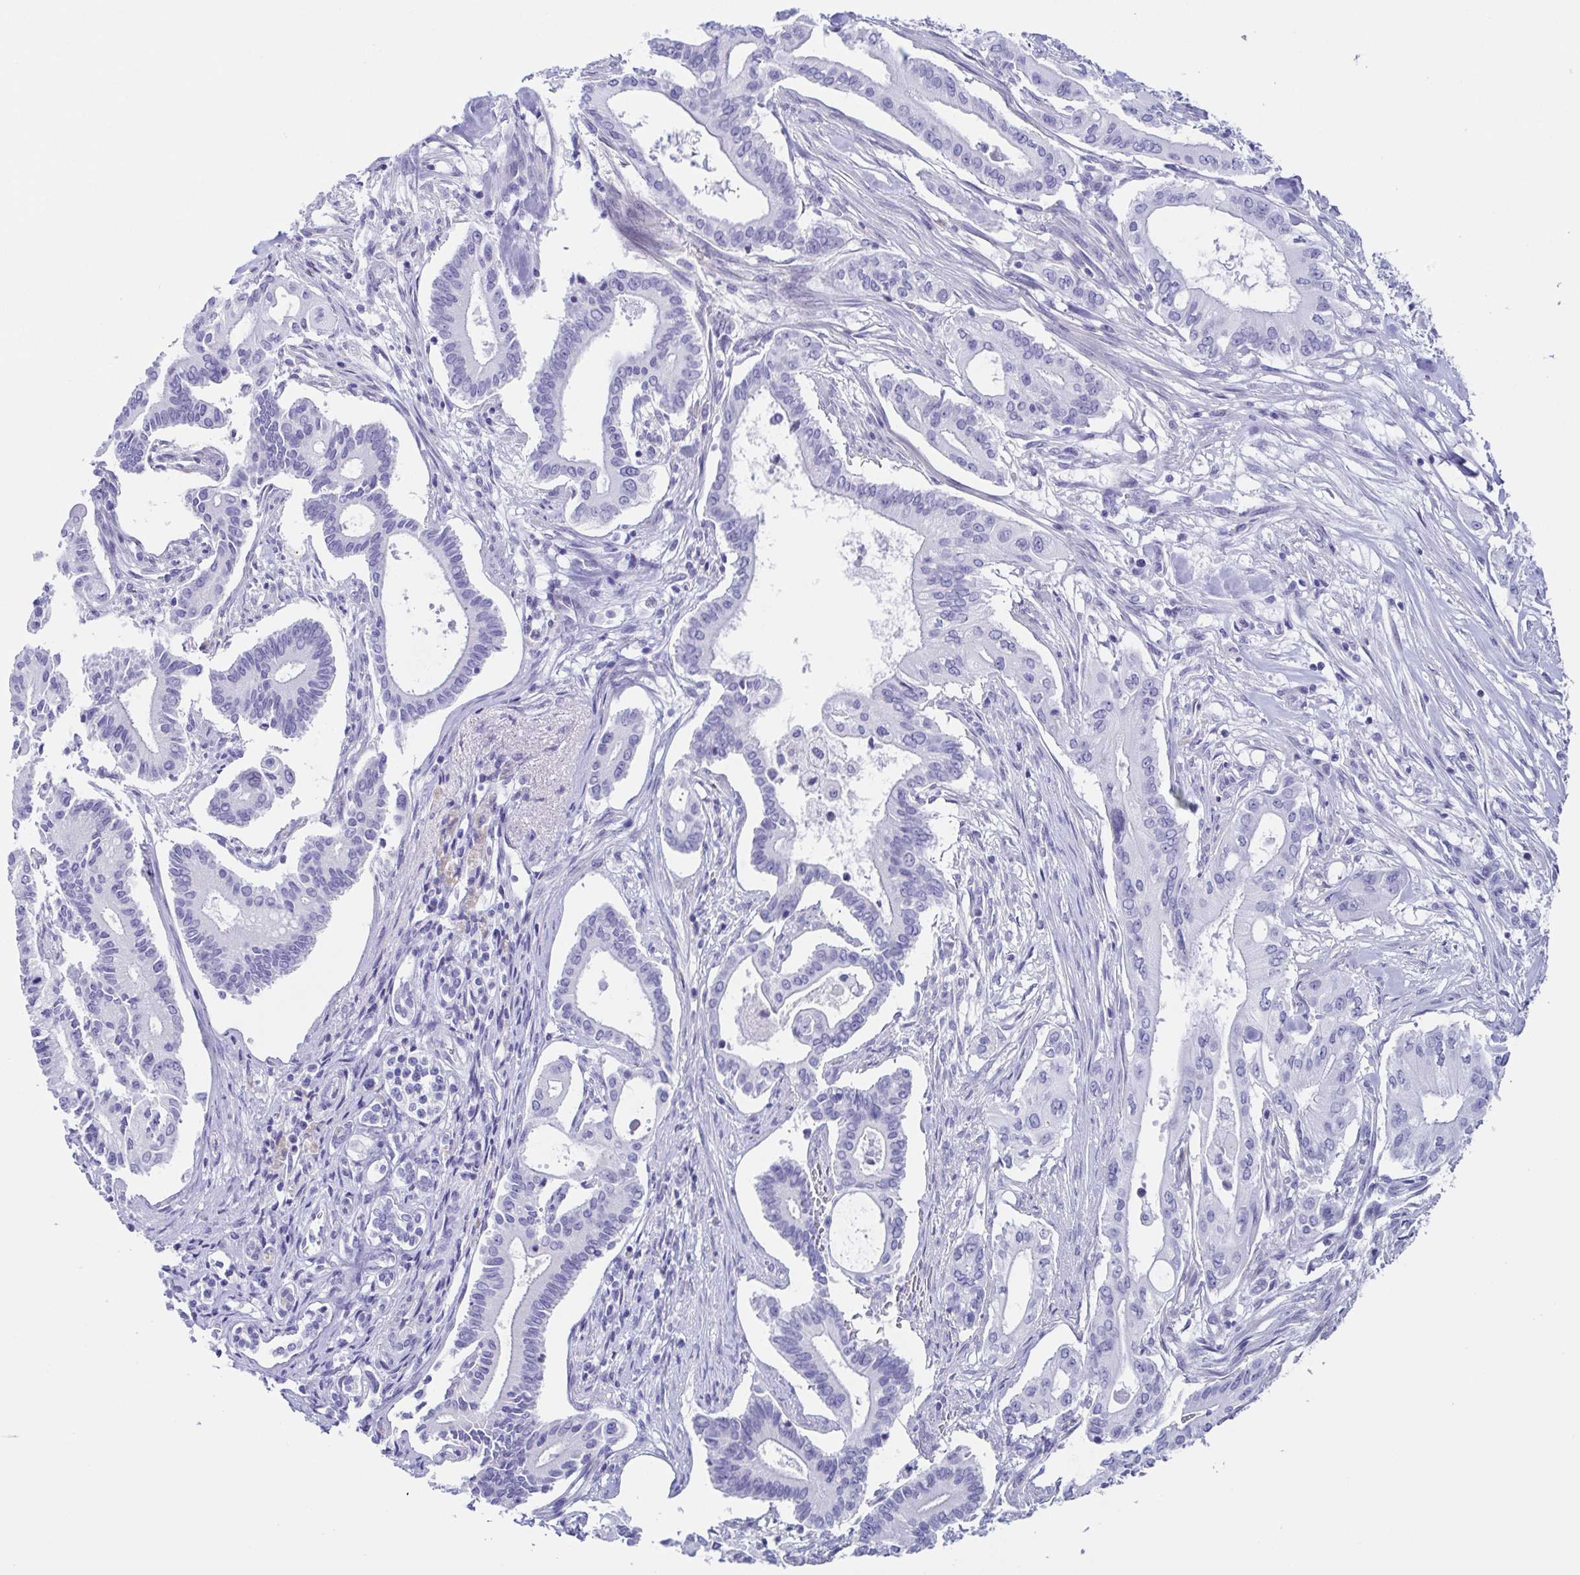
{"staining": {"intensity": "negative", "quantity": "none", "location": "none"}, "tissue": "pancreatic cancer", "cell_type": "Tumor cells", "image_type": "cancer", "snomed": [{"axis": "morphology", "description": "Adenocarcinoma, NOS"}, {"axis": "topography", "description": "Pancreas"}], "caption": "Tumor cells are negative for protein expression in human pancreatic cancer (adenocarcinoma).", "gene": "TNNT2", "patient": {"sex": "female", "age": 68}}